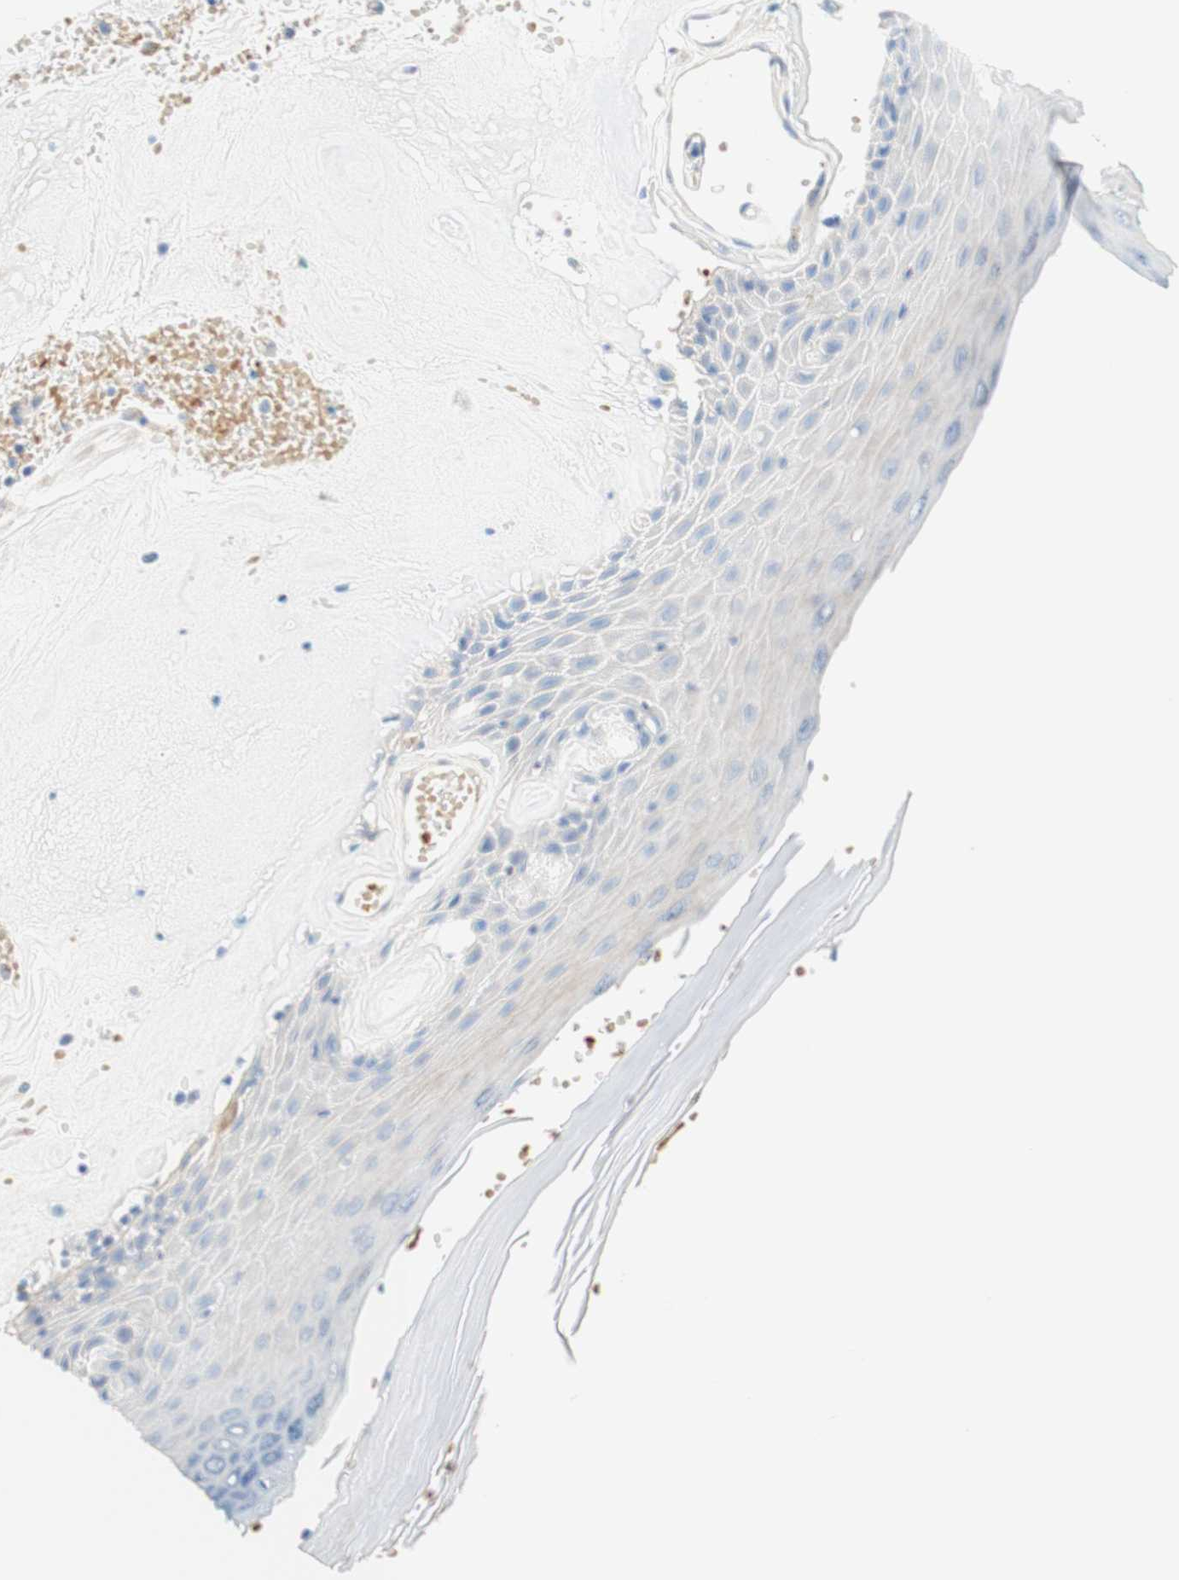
{"staining": {"intensity": "weak", "quantity": "<25%", "location": "cytoplasmic/membranous"}, "tissue": "skin", "cell_type": "Epidermal cells", "image_type": "normal", "snomed": [{"axis": "morphology", "description": "Normal tissue, NOS"}, {"axis": "morphology", "description": "Inflammation, NOS"}, {"axis": "topography", "description": "Vulva"}], "caption": "This is an immunohistochemistry (IHC) photomicrograph of normal human skin. There is no staining in epidermal cells.", "gene": "ENTREP2", "patient": {"sex": "female", "age": 84}}